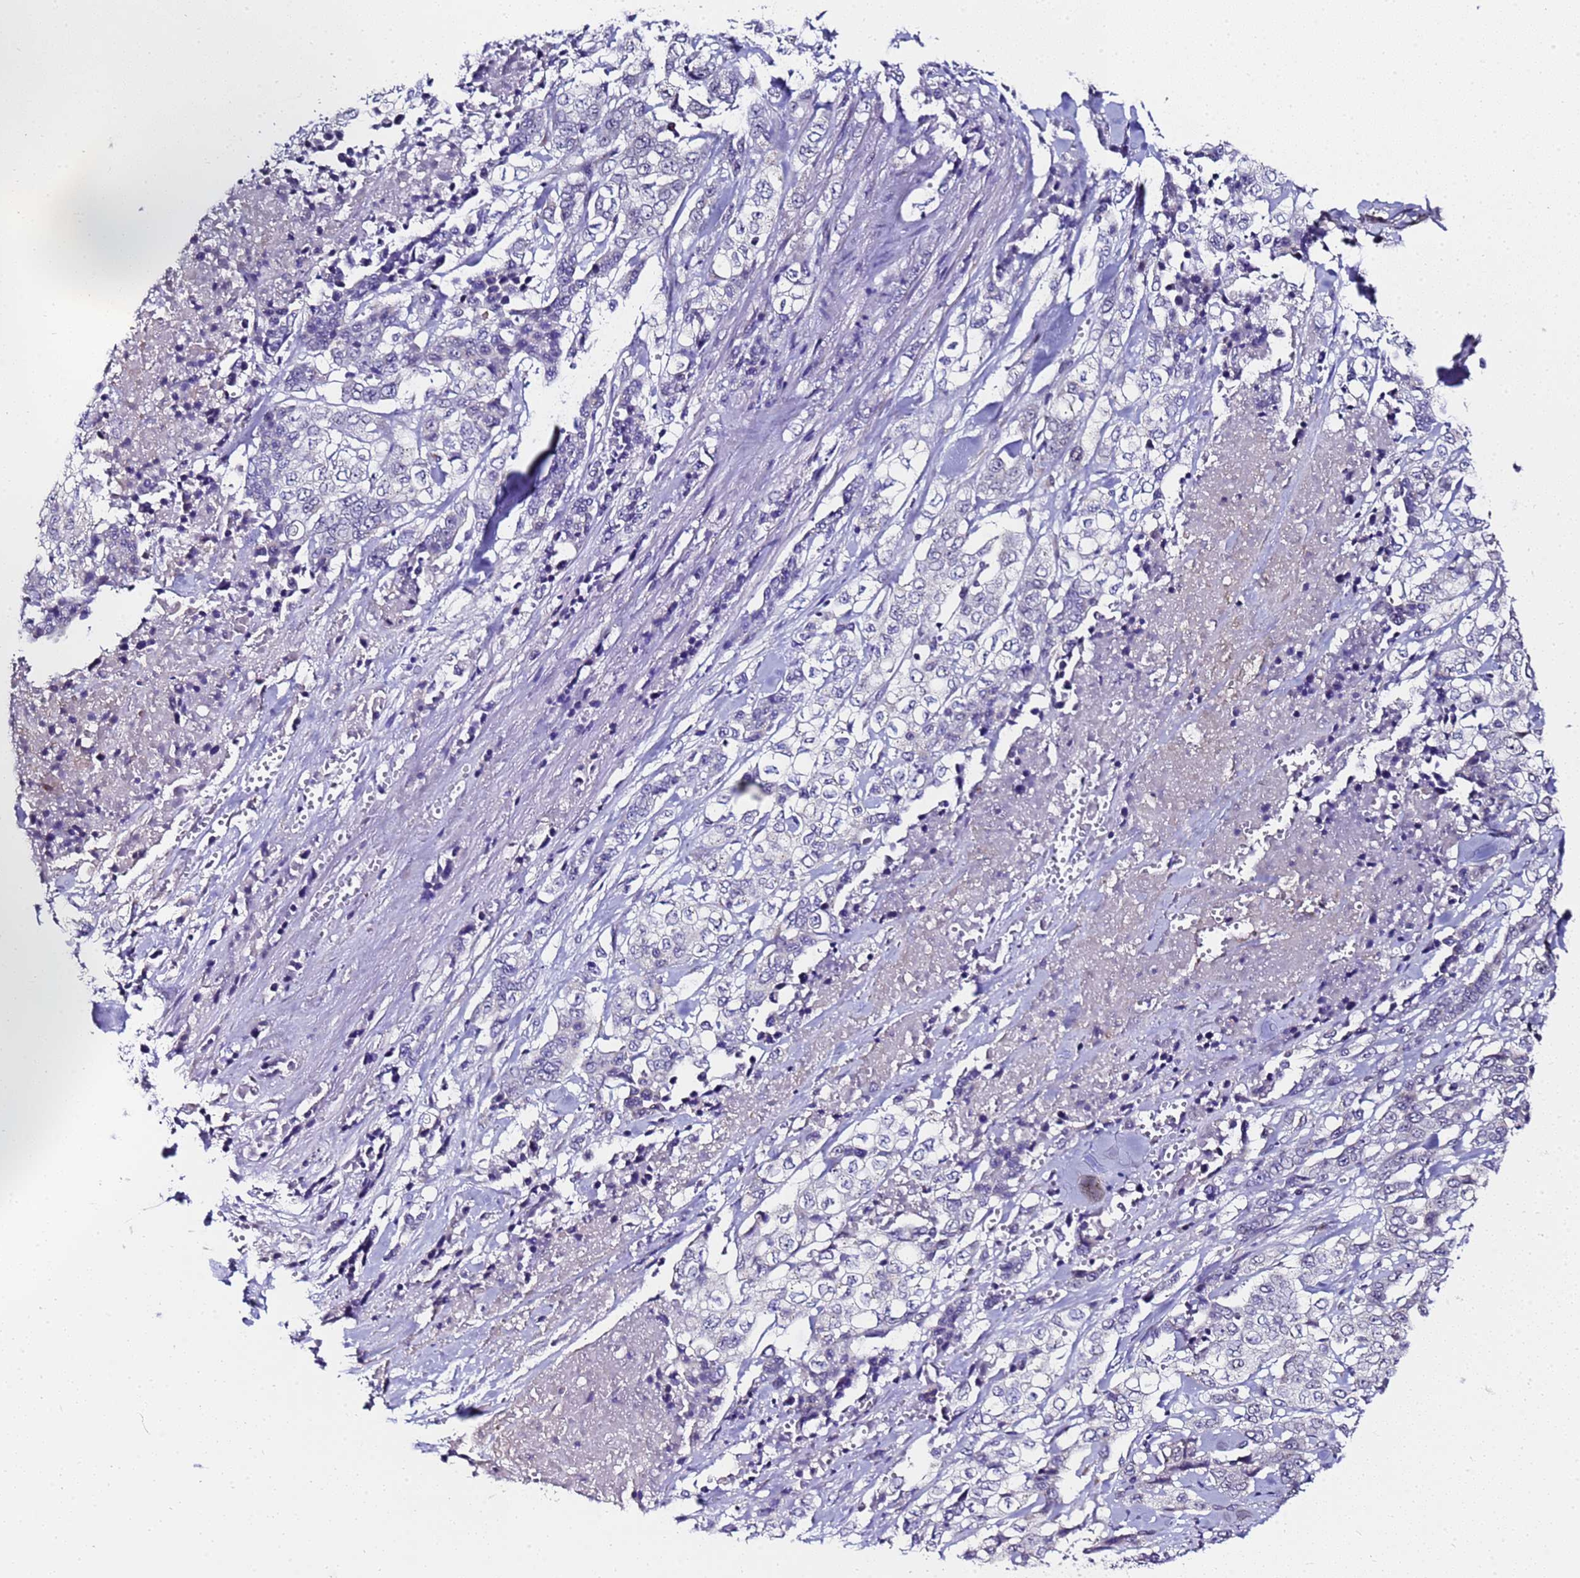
{"staining": {"intensity": "negative", "quantity": "none", "location": "none"}, "tissue": "stomach cancer", "cell_type": "Tumor cells", "image_type": "cancer", "snomed": [{"axis": "morphology", "description": "Adenocarcinoma, NOS"}, {"axis": "topography", "description": "Stomach, upper"}], "caption": "High power microscopy image of an immunohistochemistry photomicrograph of adenocarcinoma (stomach), revealing no significant expression in tumor cells.", "gene": "C19orf47", "patient": {"sex": "male", "age": 62}}